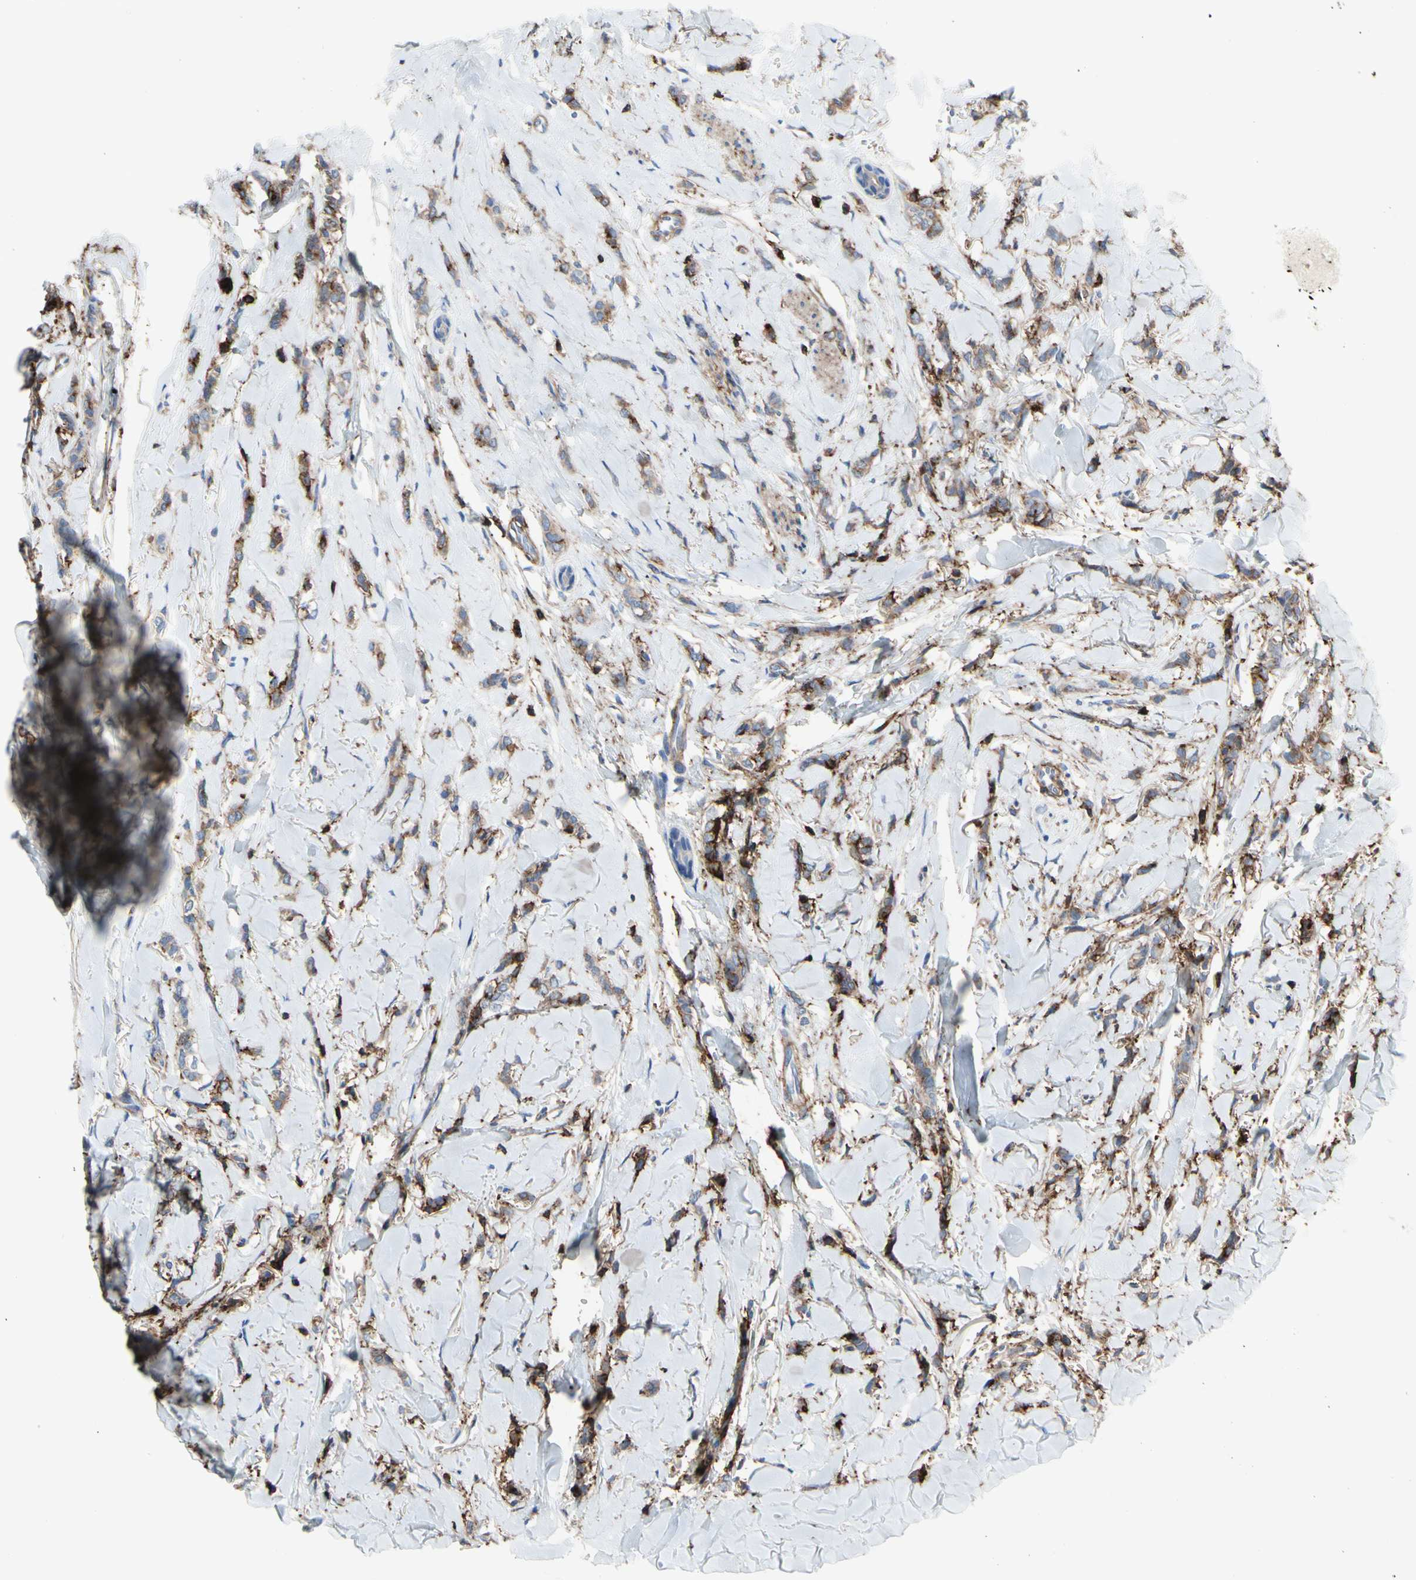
{"staining": {"intensity": "moderate", "quantity": "25%-75%", "location": "cytoplasmic/membranous"}, "tissue": "breast cancer", "cell_type": "Tumor cells", "image_type": "cancer", "snomed": [{"axis": "morphology", "description": "Lobular carcinoma"}, {"axis": "topography", "description": "Skin"}, {"axis": "topography", "description": "Breast"}], "caption": "Protein staining by immunohistochemistry exhibits moderate cytoplasmic/membranous staining in approximately 25%-75% of tumor cells in breast cancer. (brown staining indicates protein expression, while blue staining denotes nuclei).", "gene": "ANXA6", "patient": {"sex": "female", "age": 46}}